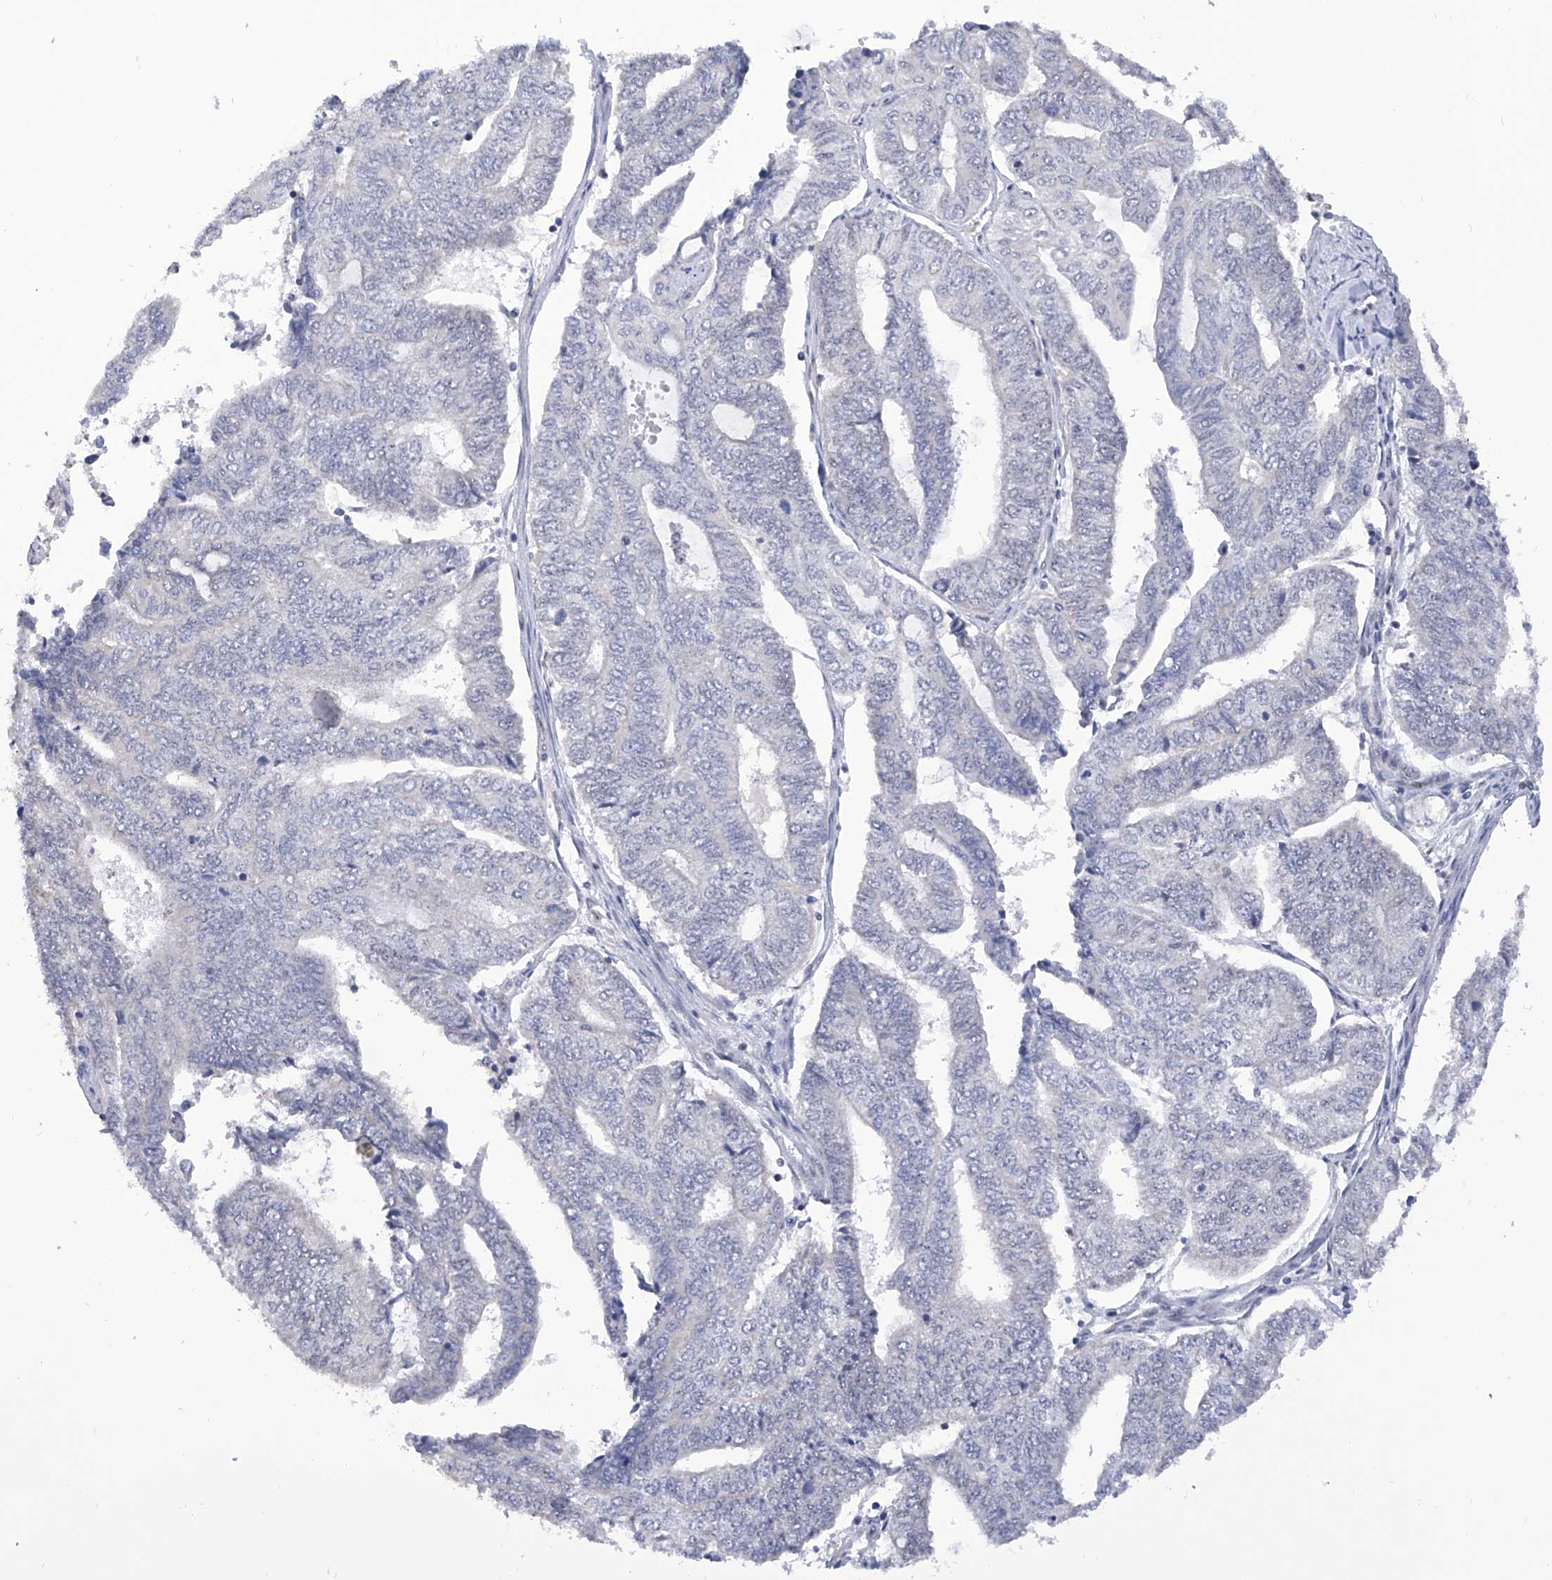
{"staining": {"intensity": "negative", "quantity": "none", "location": "none"}, "tissue": "endometrial cancer", "cell_type": "Tumor cells", "image_type": "cancer", "snomed": [{"axis": "morphology", "description": "Adenocarcinoma, NOS"}, {"axis": "topography", "description": "Uterus"}, {"axis": "topography", "description": "Endometrium"}], "caption": "Immunohistochemistry (IHC) micrograph of neoplastic tissue: human endometrial cancer (adenocarcinoma) stained with DAB (3,3'-diaminobenzidine) reveals no significant protein positivity in tumor cells.", "gene": "RAD54L", "patient": {"sex": "female", "age": 70}}